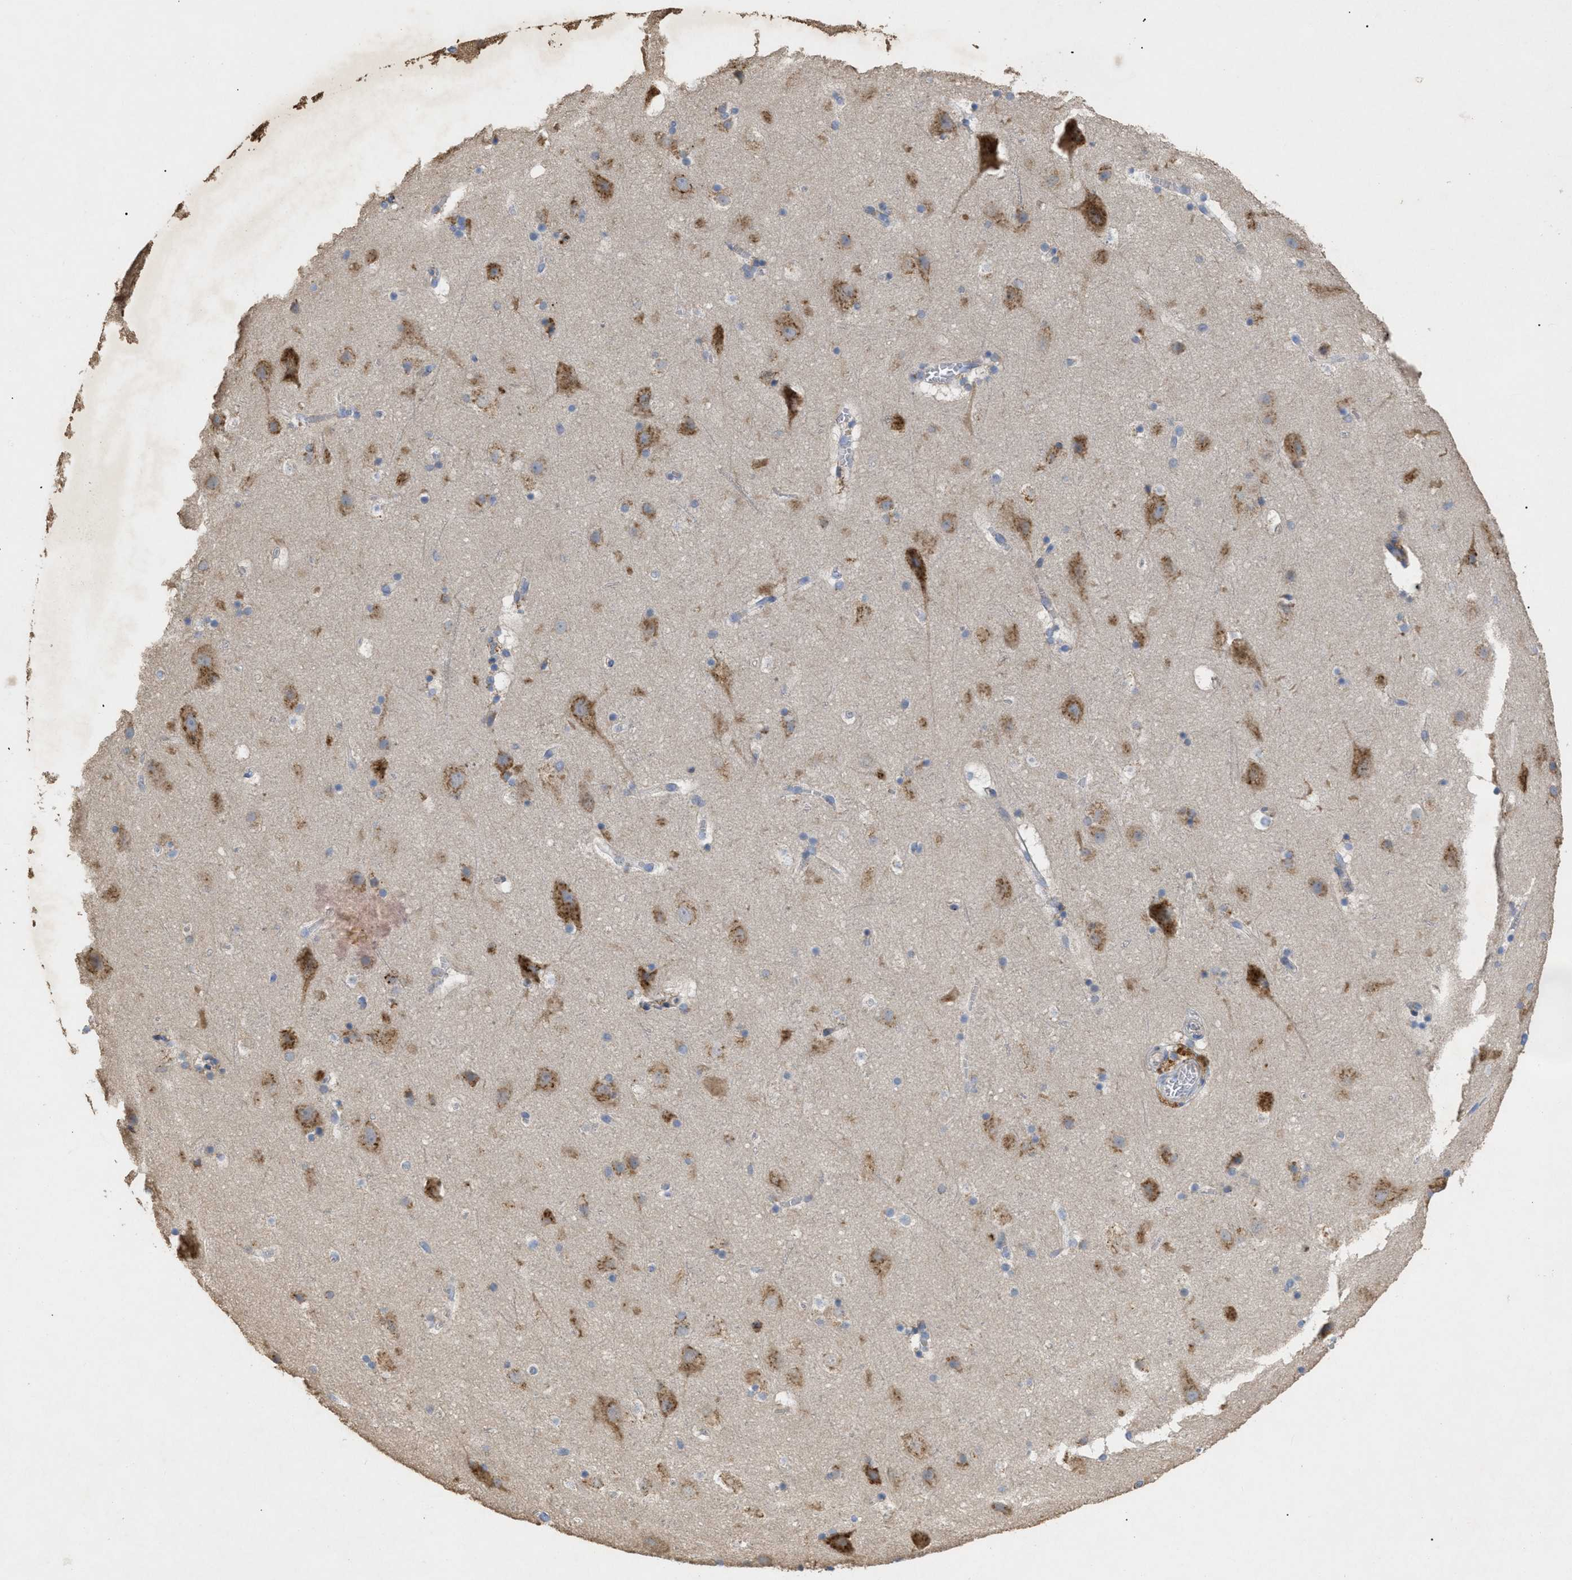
{"staining": {"intensity": "negative", "quantity": "none", "location": "none"}, "tissue": "cerebral cortex", "cell_type": "Endothelial cells", "image_type": "normal", "snomed": [{"axis": "morphology", "description": "Normal tissue, NOS"}, {"axis": "topography", "description": "Cerebral cortex"}], "caption": "IHC of benign human cerebral cortex demonstrates no staining in endothelial cells. (DAB (3,3'-diaminobenzidine) immunohistochemistry with hematoxylin counter stain).", "gene": "SLC50A1", "patient": {"sex": "male", "age": 45}}